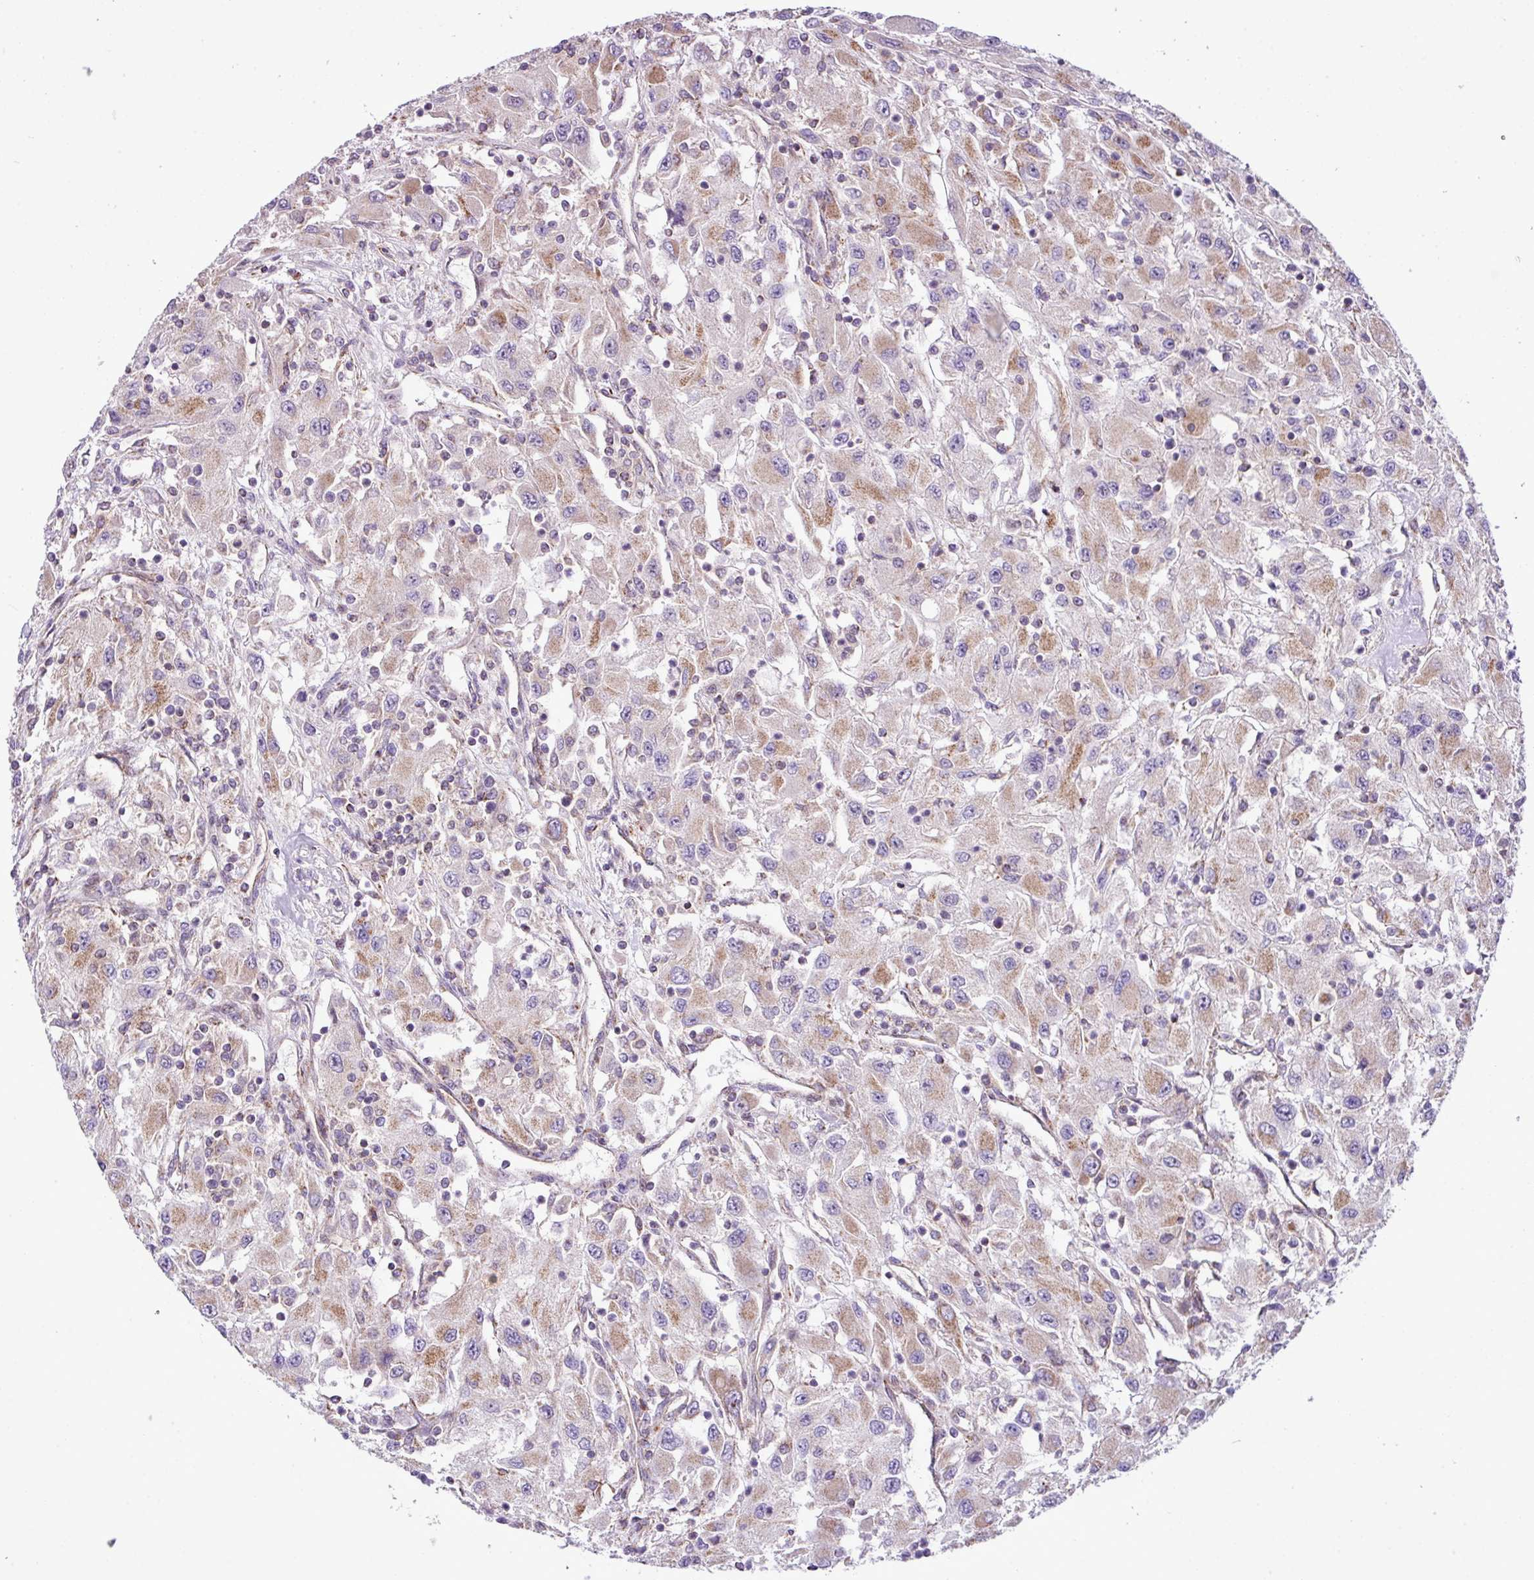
{"staining": {"intensity": "moderate", "quantity": "25%-75%", "location": "cytoplasmic/membranous"}, "tissue": "renal cancer", "cell_type": "Tumor cells", "image_type": "cancer", "snomed": [{"axis": "morphology", "description": "Adenocarcinoma, NOS"}, {"axis": "topography", "description": "Kidney"}], "caption": "Renal cancer tissue demonstrates moderate cytoplasmic/membranous positivity in approximately 25%-75% of tumor cells", "gene": "B3GNT9", "patient": {"sex": "female", "age": 67}}